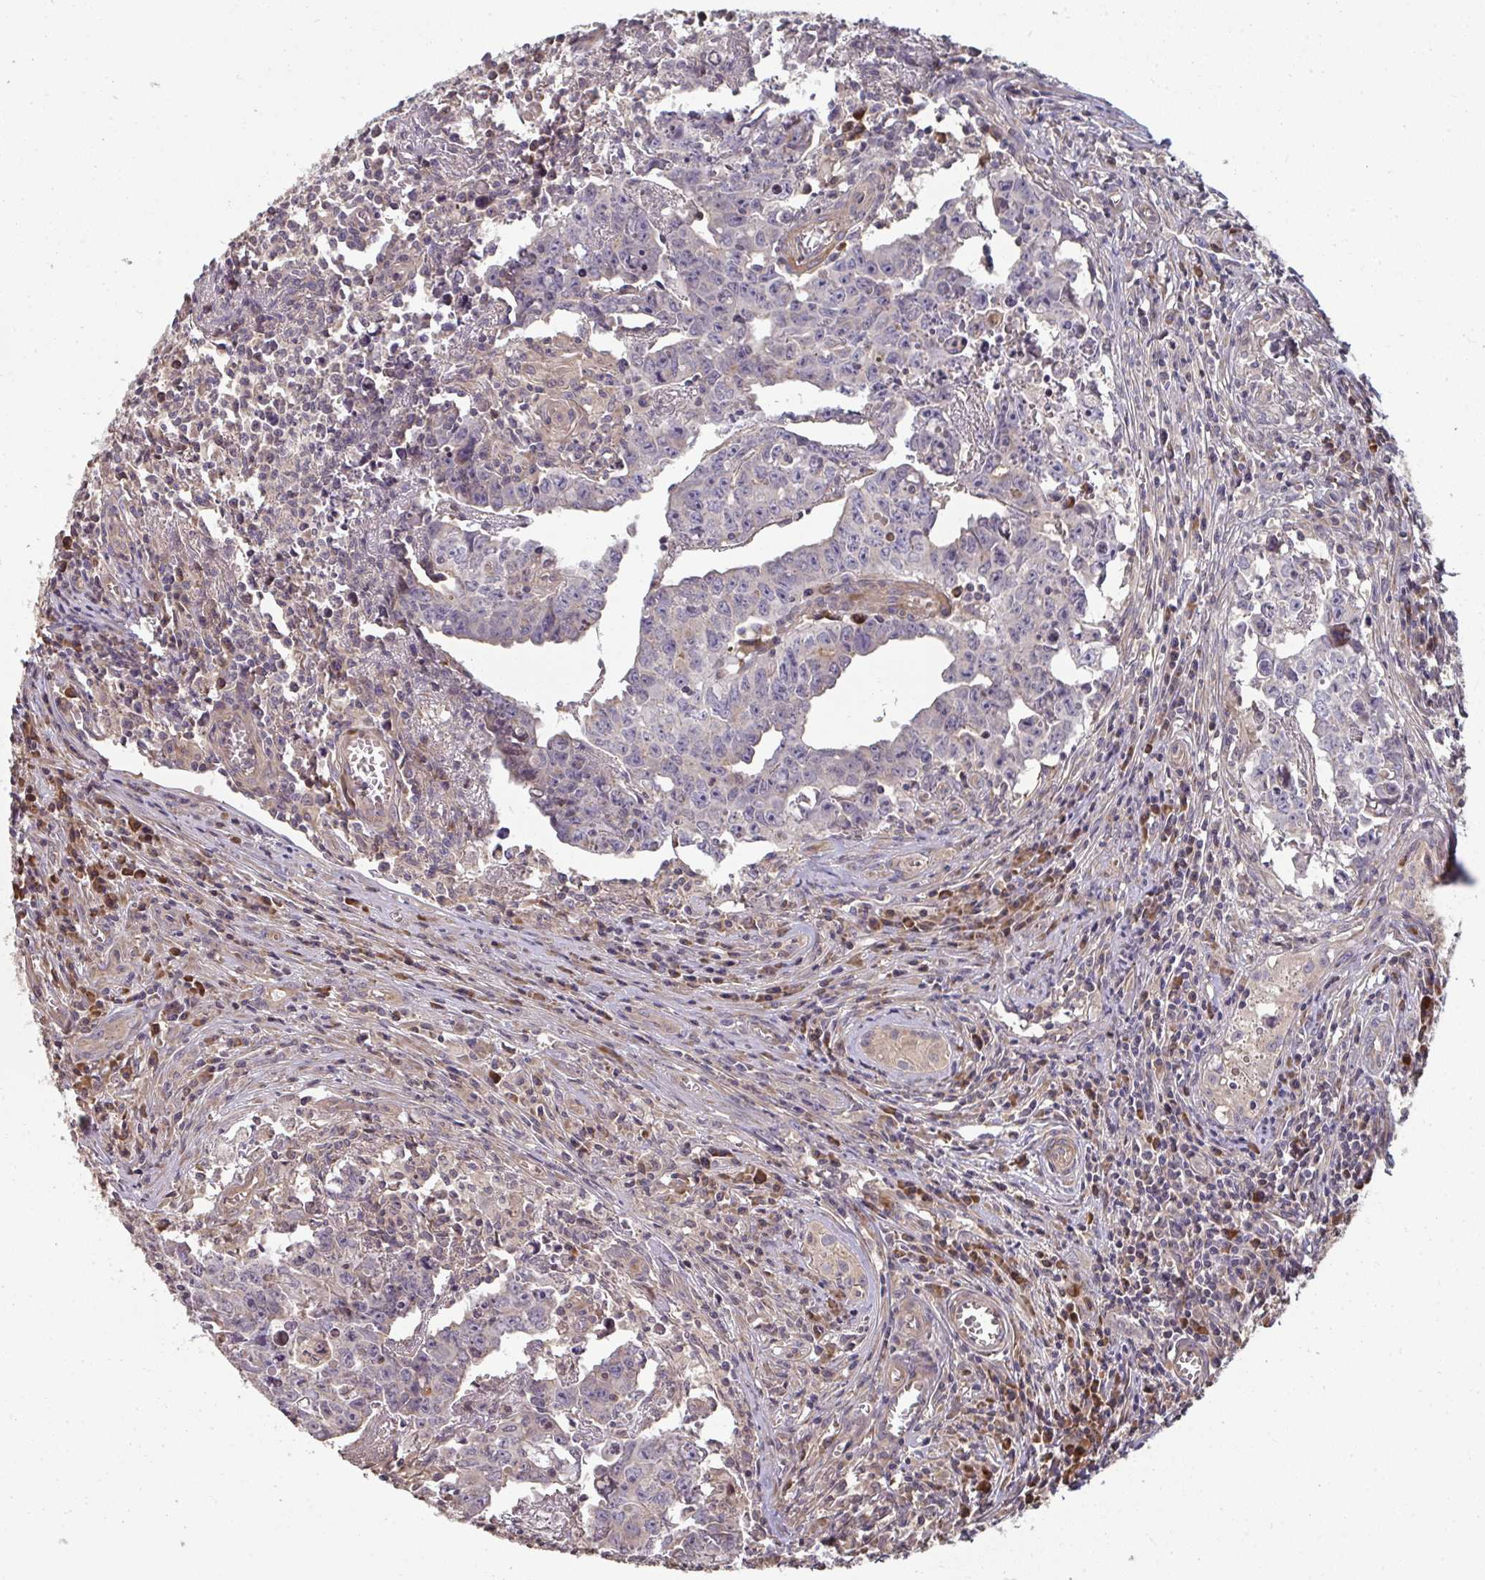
{"staining": {"intensity": "negative", "quantity": "none", "location": "none"}, "tissue": "testis cancer", "cell_type": "Tumor cells", "image_type": "cancer", "snomed": [{"axis": "morphology", "description": "Carcinoma, Embryonal, NOS"}, {"axis": "topography", "description": "Testis"}], "caption": "This photomicrograph is of testis cancer stained with immunohistochemistry to label a protein in brown with the nuclei are counter-stained blue. There is no expression in tumor cells.", "gene": "ZFYVE28", "patient": {"sex": "male", "age": 22}}